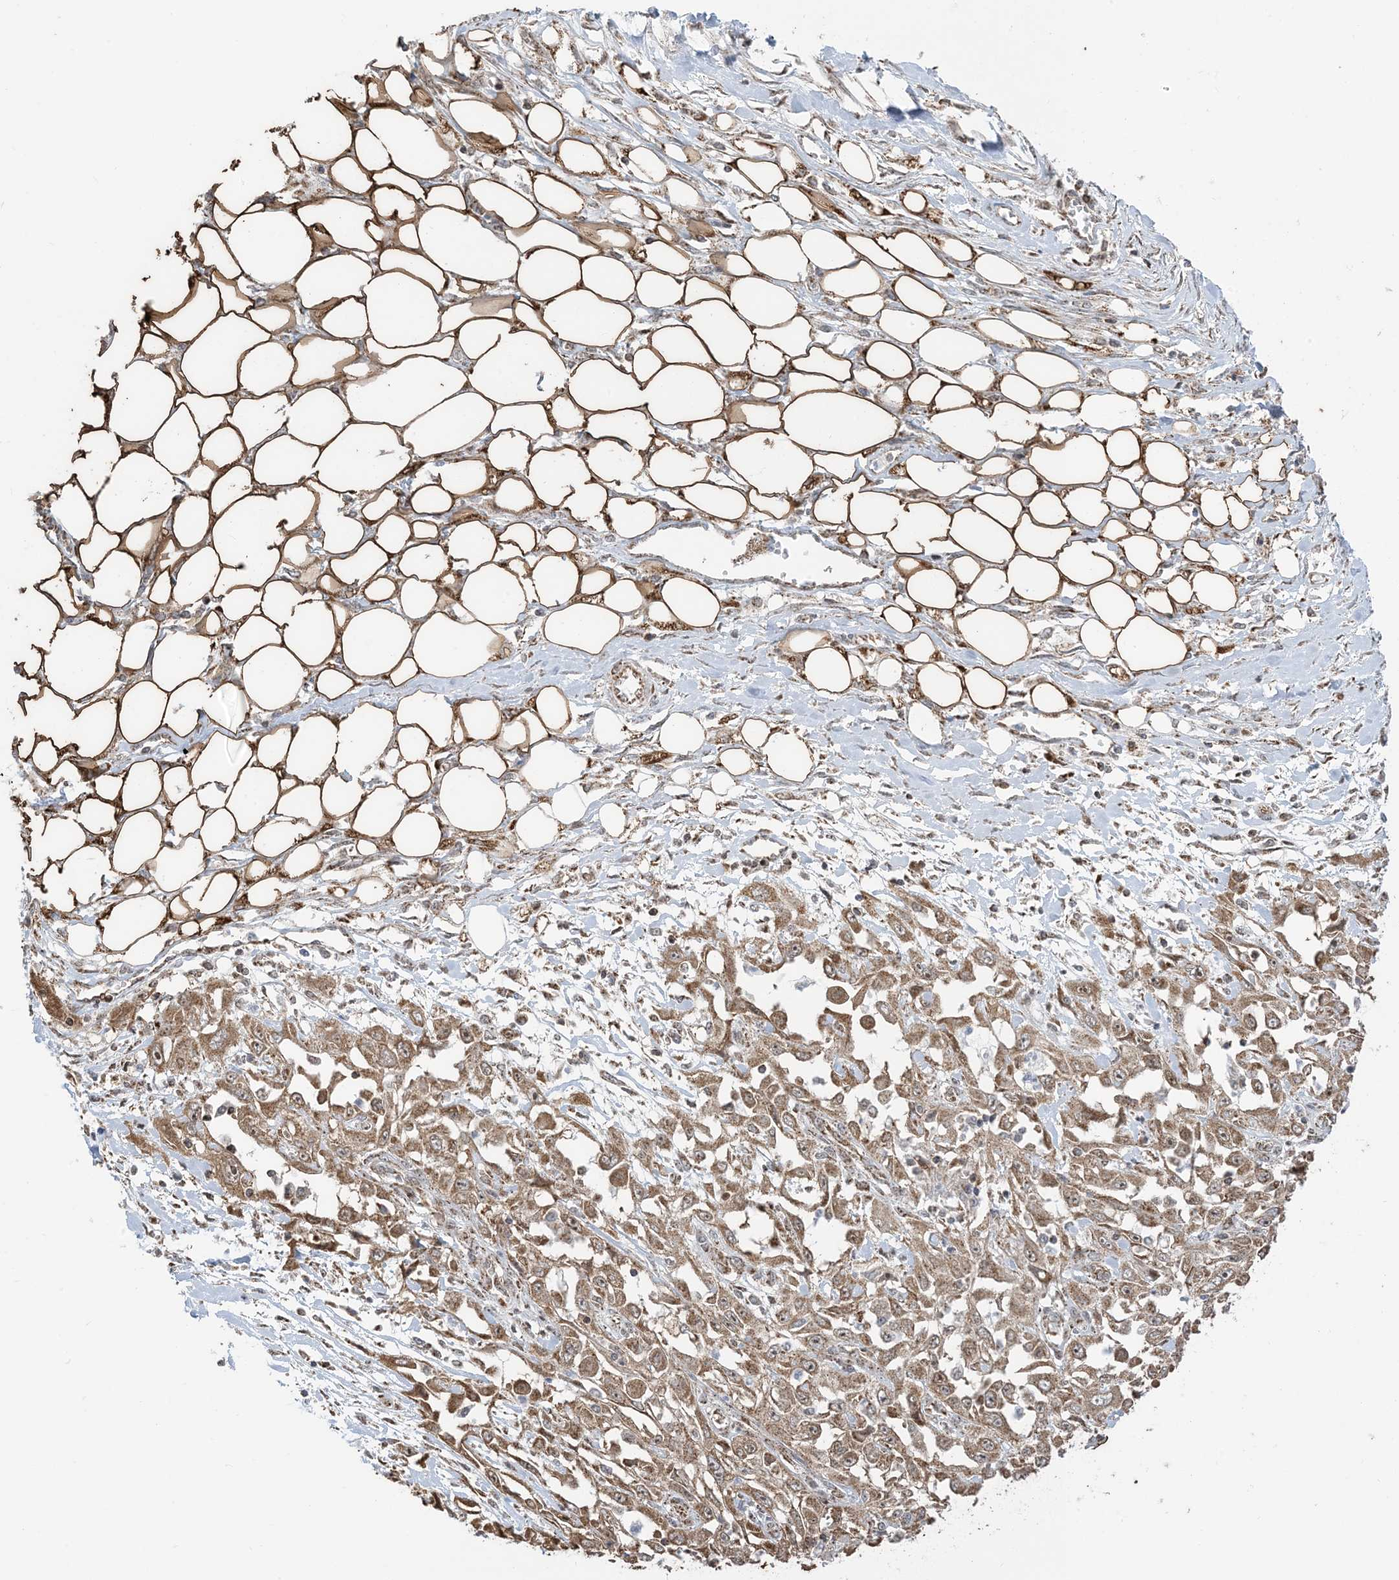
{"staining": {"intensity": "moderate", "quantity": ">75%", "location": "cytoplasmic/membranous,nuclear"}, "tissue": "skin cancer", "cell_type": "Tumor cells", "image_type": "cancer", "snomed": [{"axis": "morphology", "description": "Squamous cell carcinoma, NOS"}, {"axis": "morphology", "description": "Squamous cell carcinoma, metastatic, NOS"}, {"axis": "topography", "description": "Skin"}, {"axis": "topography", "description": "Lymph node"}], "caption": "A brown stain highlights moderate cytoplasmic/membranous and nuclear staining of a protein in human skin squamous cell carcinoma tumor cells. The staining was performed using DAB to visualize the protein expression in brown, while the nuclei were stained in blue with hematoxylin (Magnification: 20x).", "gene": "MAPKBP1", "patient": {"sex": "male", "age": 75}}